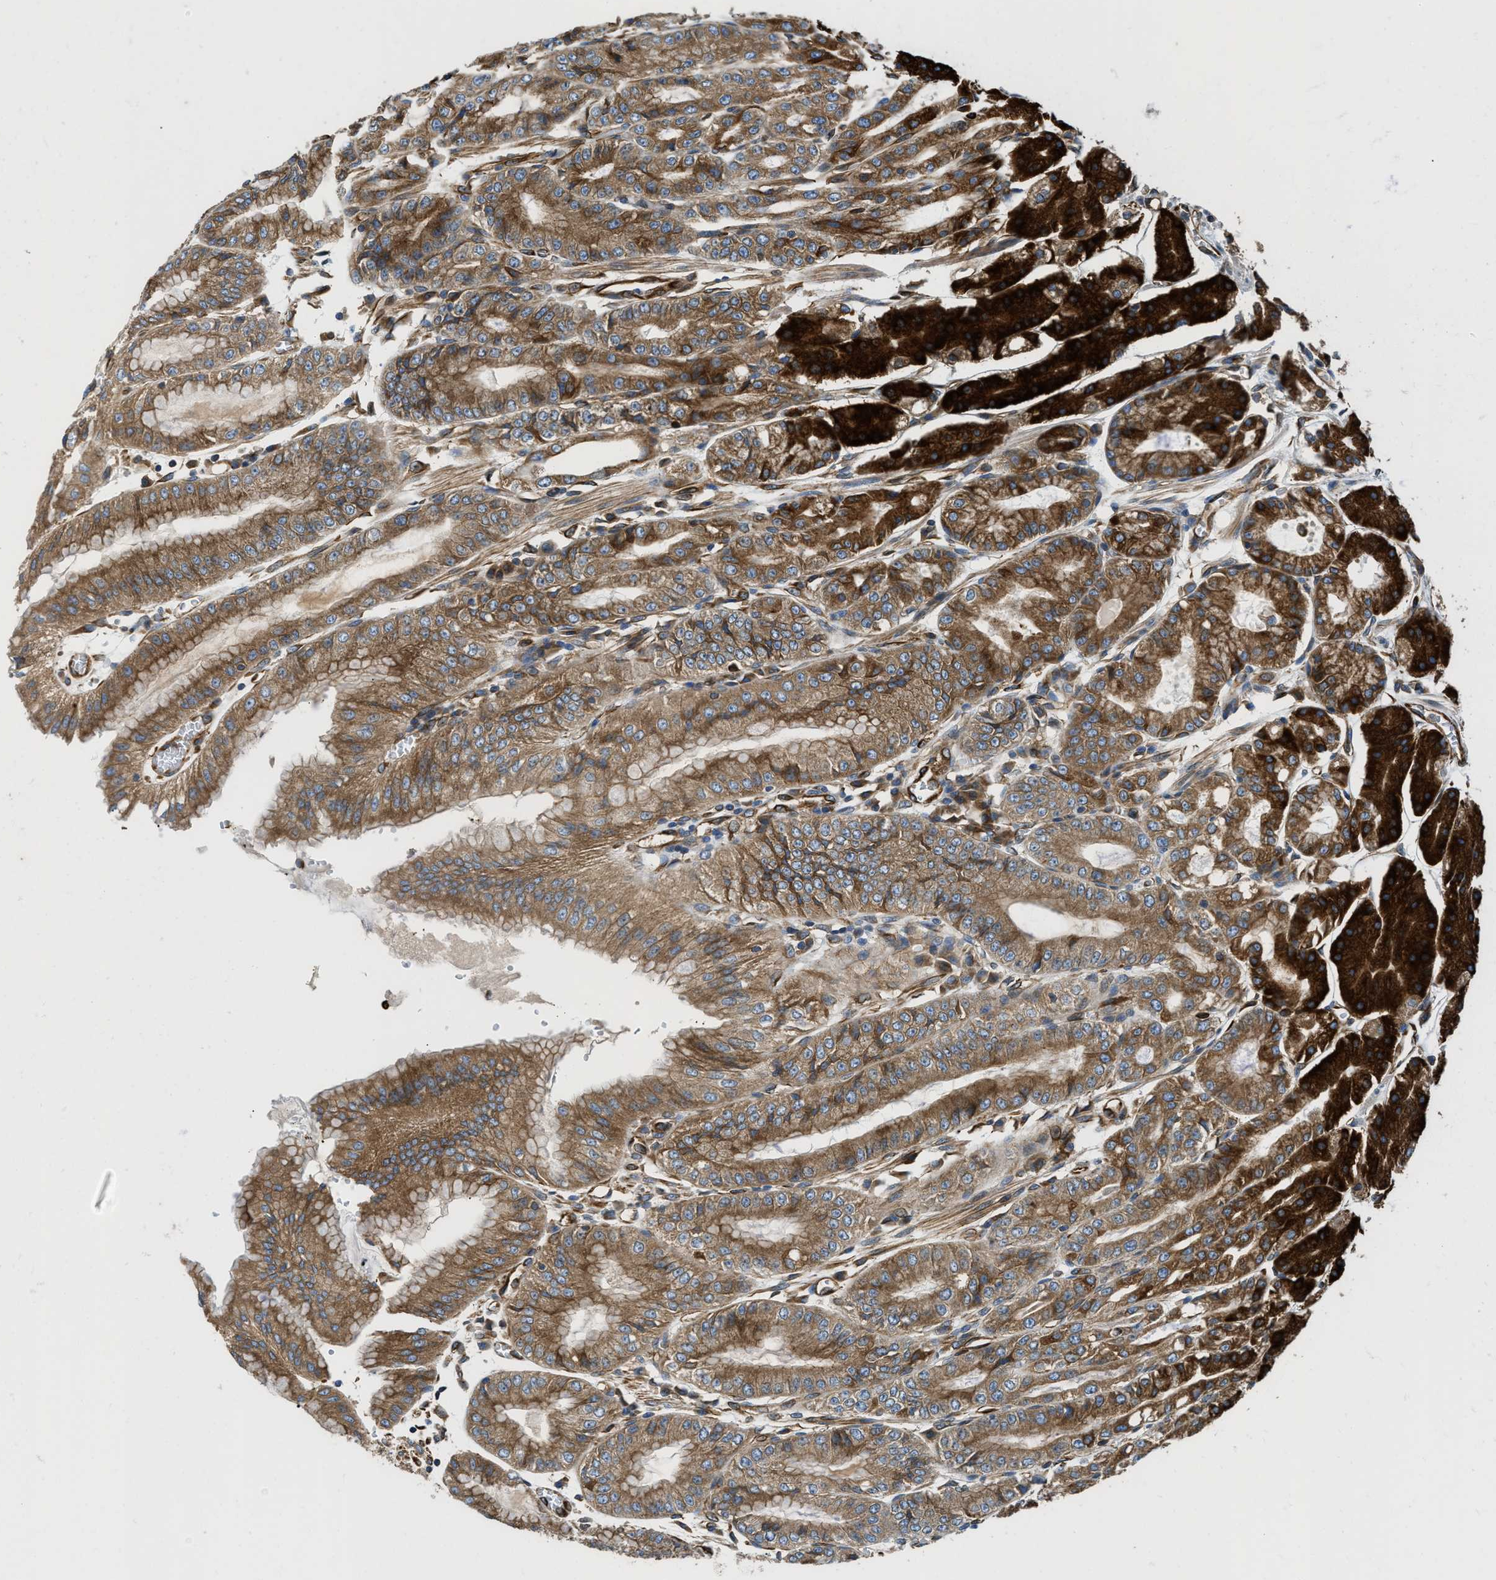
{"staining": {"intensity": "strong", "quantity": ">75%", "location": "cytoplasmic/membranous"}, "tissue": "stomach", "cell_type": "Glandular cells", "image_type": "normal", "snomed": [{"axis": "morphology", "description": "Normal tissue, NOS"}, {"axis": "topography", "description": "Stomach, lower"}], "caption": "Human stomach stained with a brown dye demonstrates strong cytoplasmic/membranous positive staining in about >75% of glandular cells.", "gene": "HSD17B12", "patient": {"sex": "male", "age": 71}}